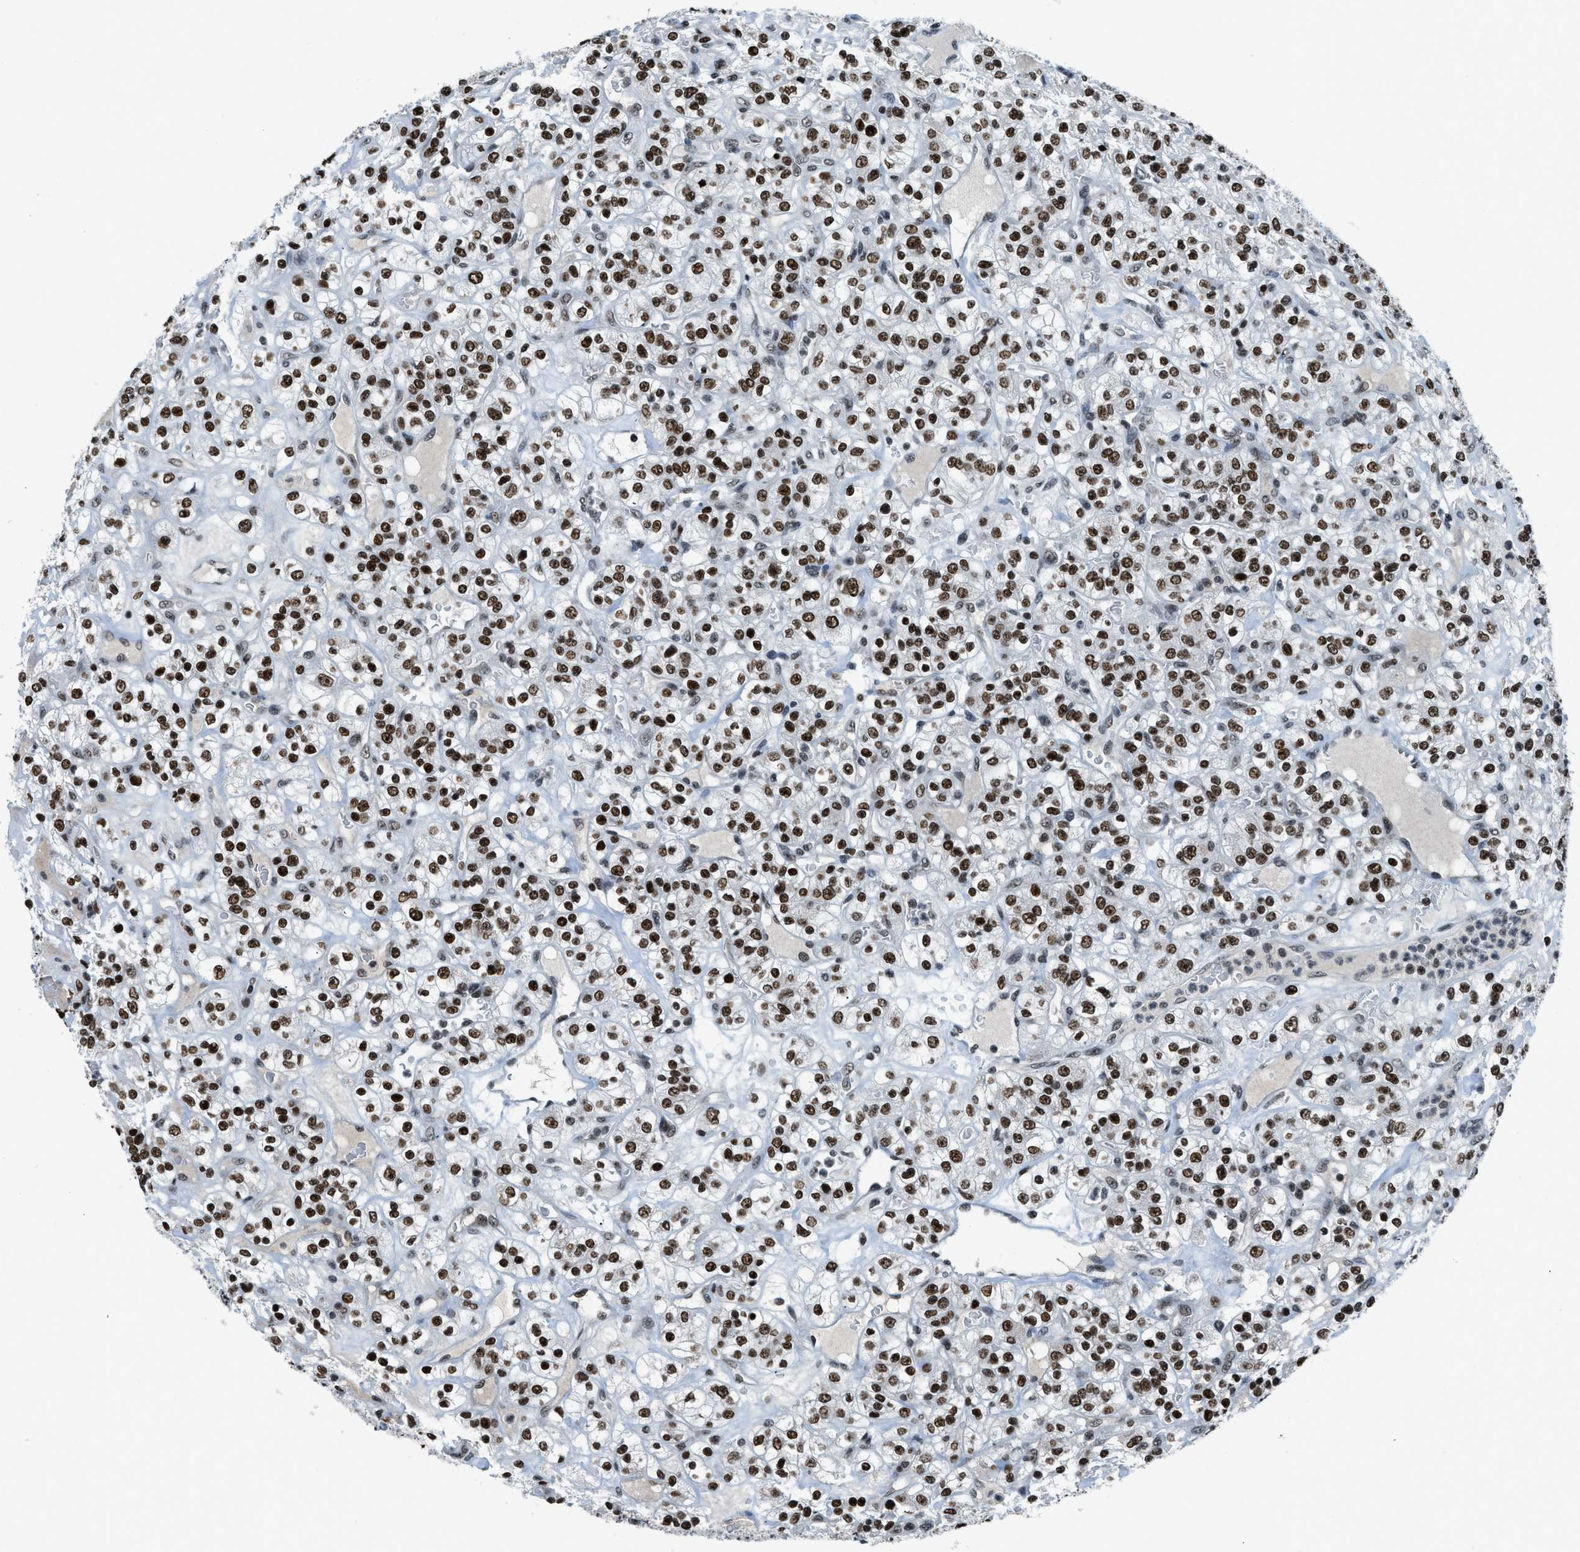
{"staining": {"intensity": "strong", "quantity": ">75%", "location": "nuclear"}, "tissue": "renal cancer", "cell_type": "Tumor cells", "image_type": "cancer", "snomed": [{"axis": "morphology", "description": "Normal tissue, NOS"}, {"axis": "morphology", "description": "Adenocarcinoma, NOS"}, {"axis": "topography", "description": "Kidney"}], "caption": "IHC of adenocarcinoma (renal) exhibits high levels of strong nuclear expression in about >75% of tumor cells.", "gene": "RAD51B", "patient": {"sex": "female", "age": 72}}